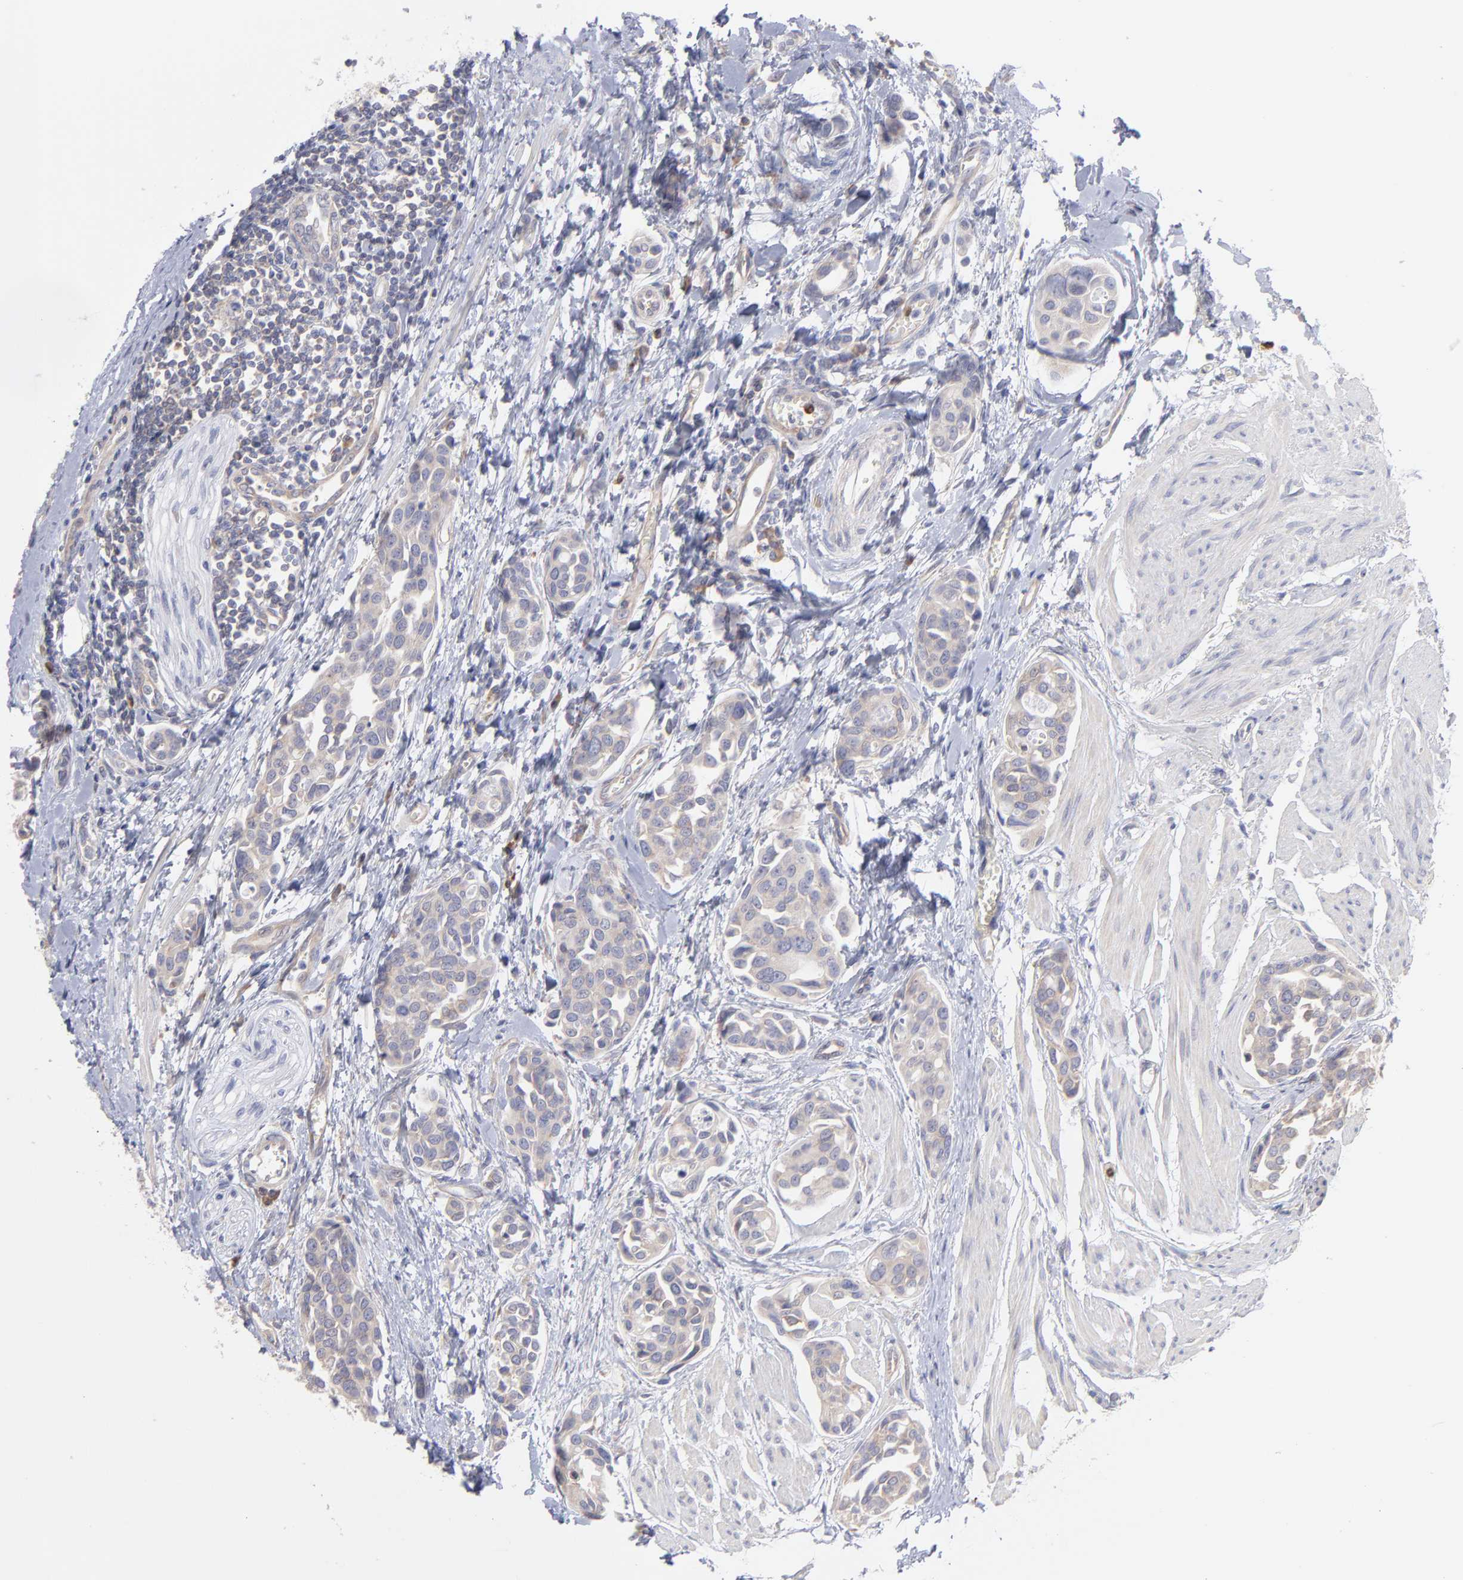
{"staining": {"intensity": "negative", "quantity": "none", "location": "none"}, "tissue": "urothelial cancer", "cell_type": "Tumor cells", "image_type": "cancer", "snomed": [{"axis": "morphology", "description": "Urothelial carcinoma, High grade"}, {"axis": "topography", "description": "Urinary bladder"}], "caption": "Tumor cells are negative for brown protein staining in urothelial carcinoma (high-grade).", "gene": "RPLP0", "patient": {"sex": "male", "age": 78}}